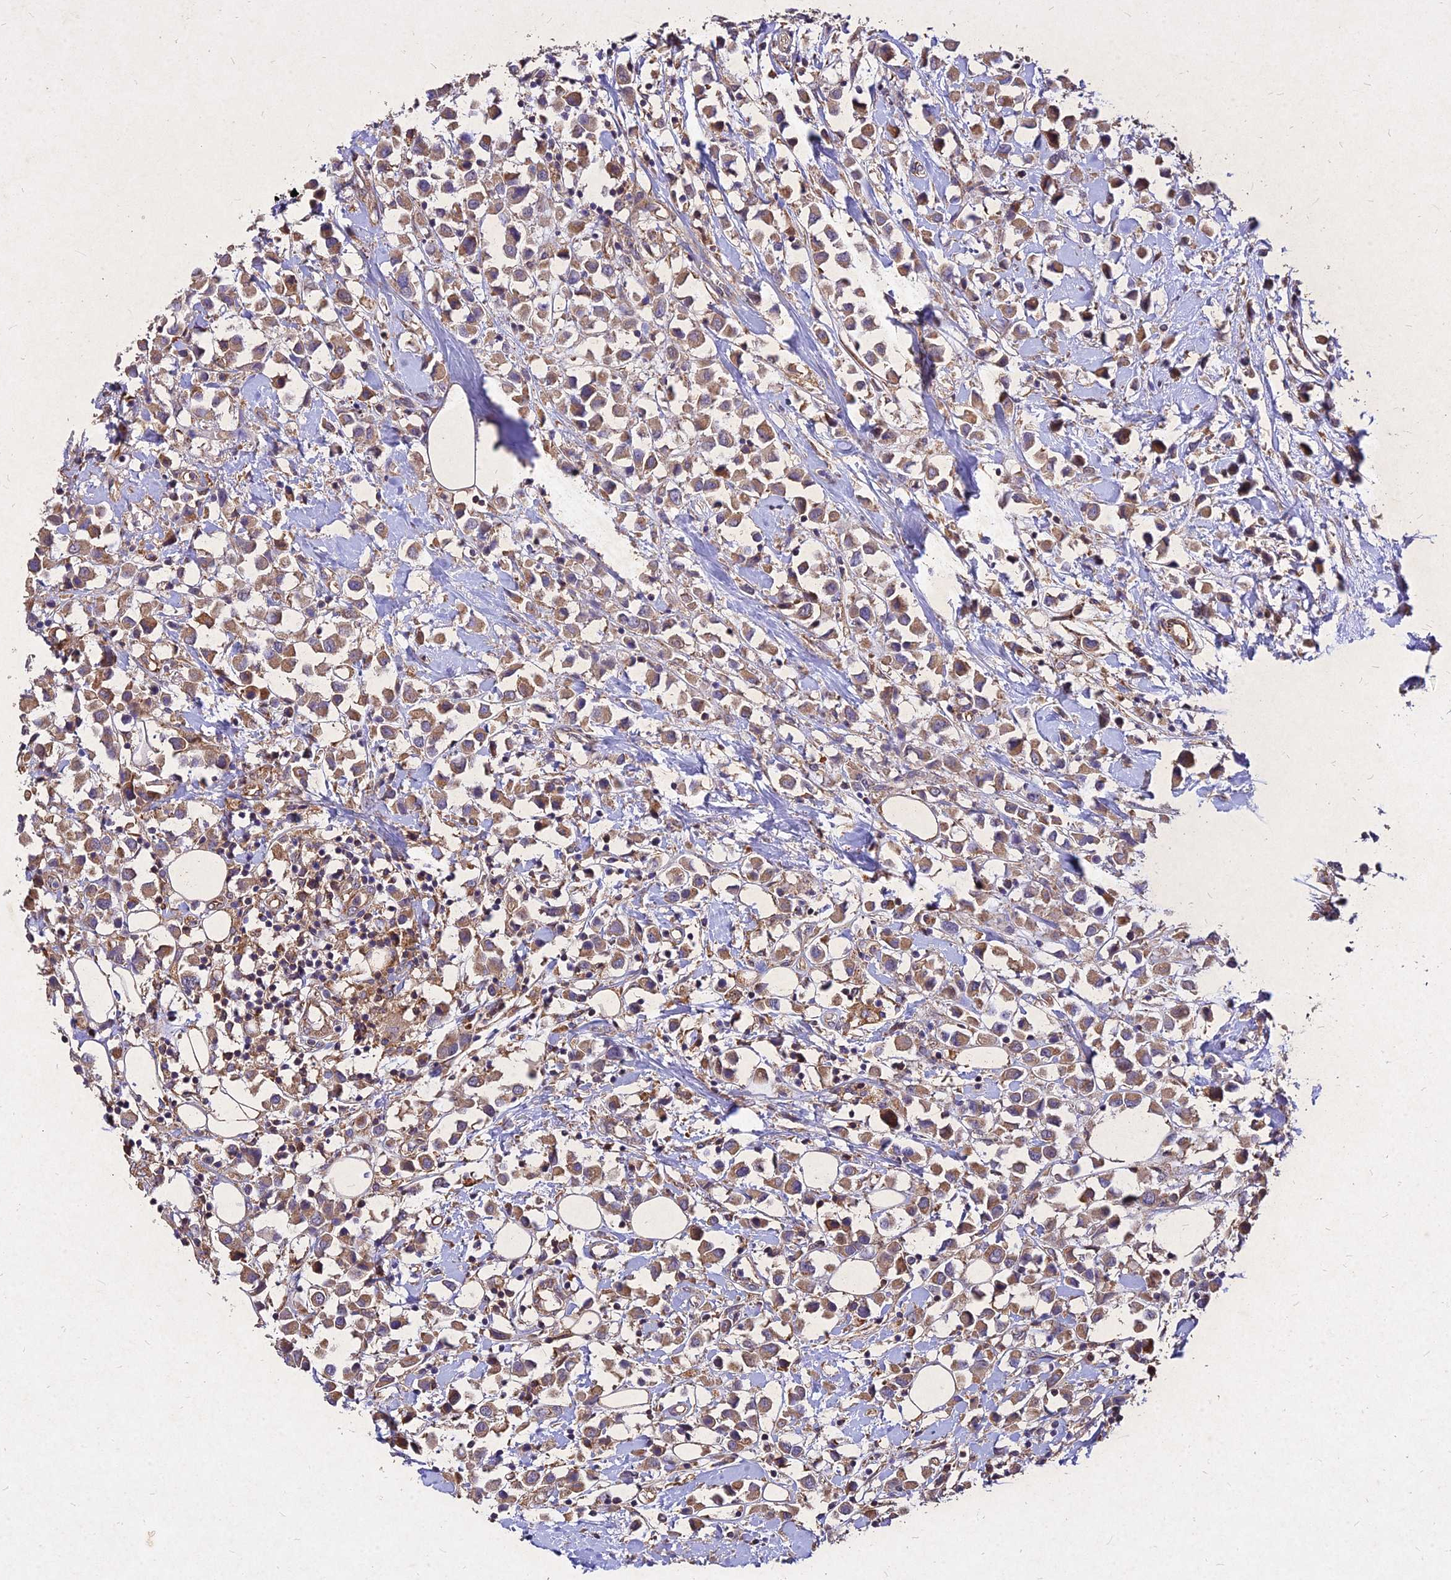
{"staining": {"intensity": "moderate", "quantity": ">75%", "location": "cytoplasmic/membranous"}, "tissue": "breast cancer", "cell_type": "Tumor cells", "image_type": "cancer", "snomed": [{"axis": "morphology", "description": "Duct carcinoma"}, {"axis": "topography", "description": "Breast"}], "caption": "Human breast infiltrating ductal carcinoma stained with a brown dye reveals moderate cytoplasmic/membranous positive staining in about >75% of tumor cells.", "gene": "SKA1", "patient": {"sex": "female", "age": 61}}